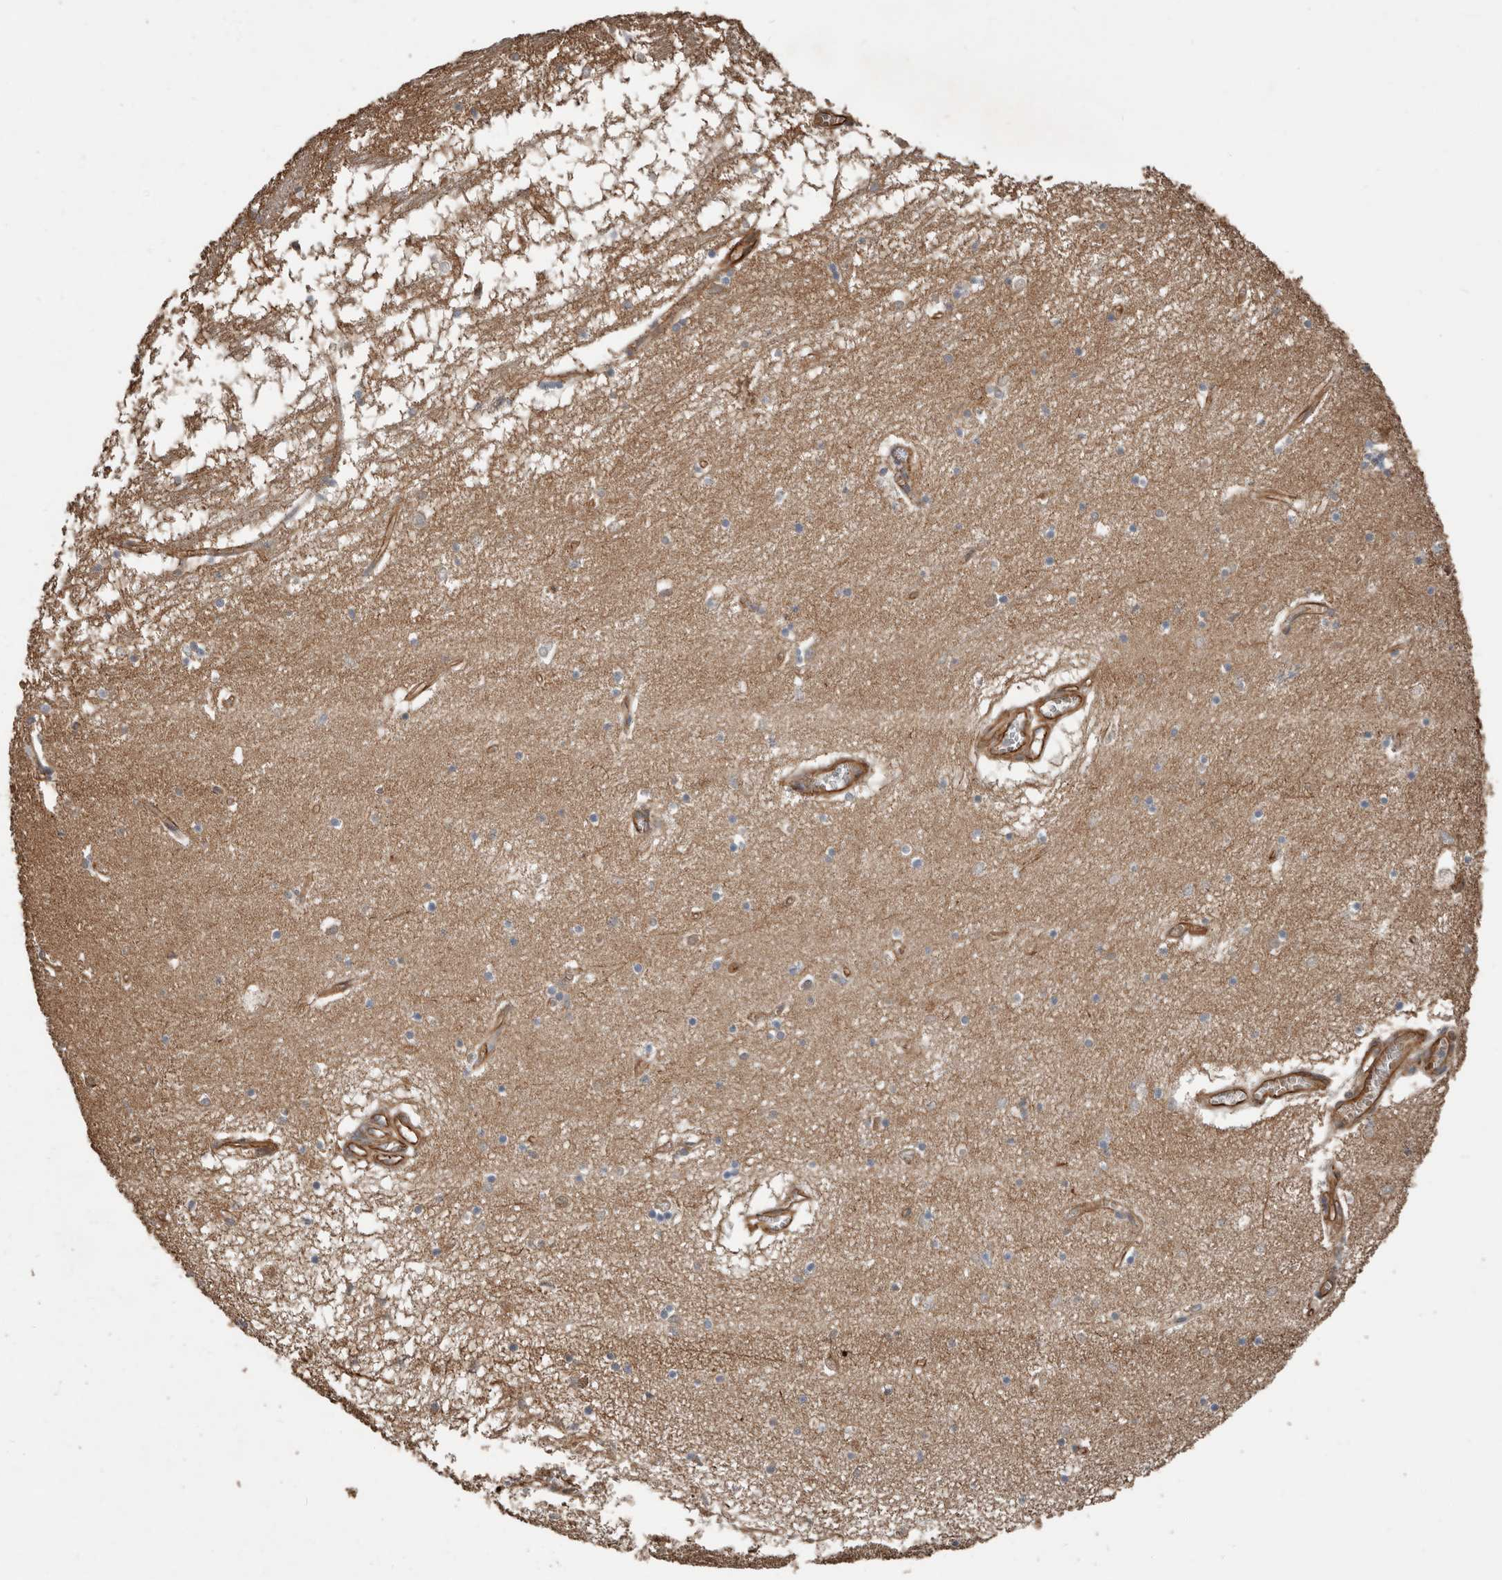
{"staining": {"intensity": "weak", "quantity": "<25%", "location": "cytoplasmic/membranous"}, "tissue": "hippocampus", "cell_type": "Glial cells", "image_type": "normal", "snomed": [{"axis": "morphology", "description": "Normal tissue, NOS"}, {"axis": "topography", "description": "Hippocampus"}], "caption": "A high-resolution micrograph shows immunohistochemistry (IHC) staining of benign hippocampus, which reveals no significant expression in glial cells.", "gene": "YOD1", "patient": {"sex": "male", "age": 70}}